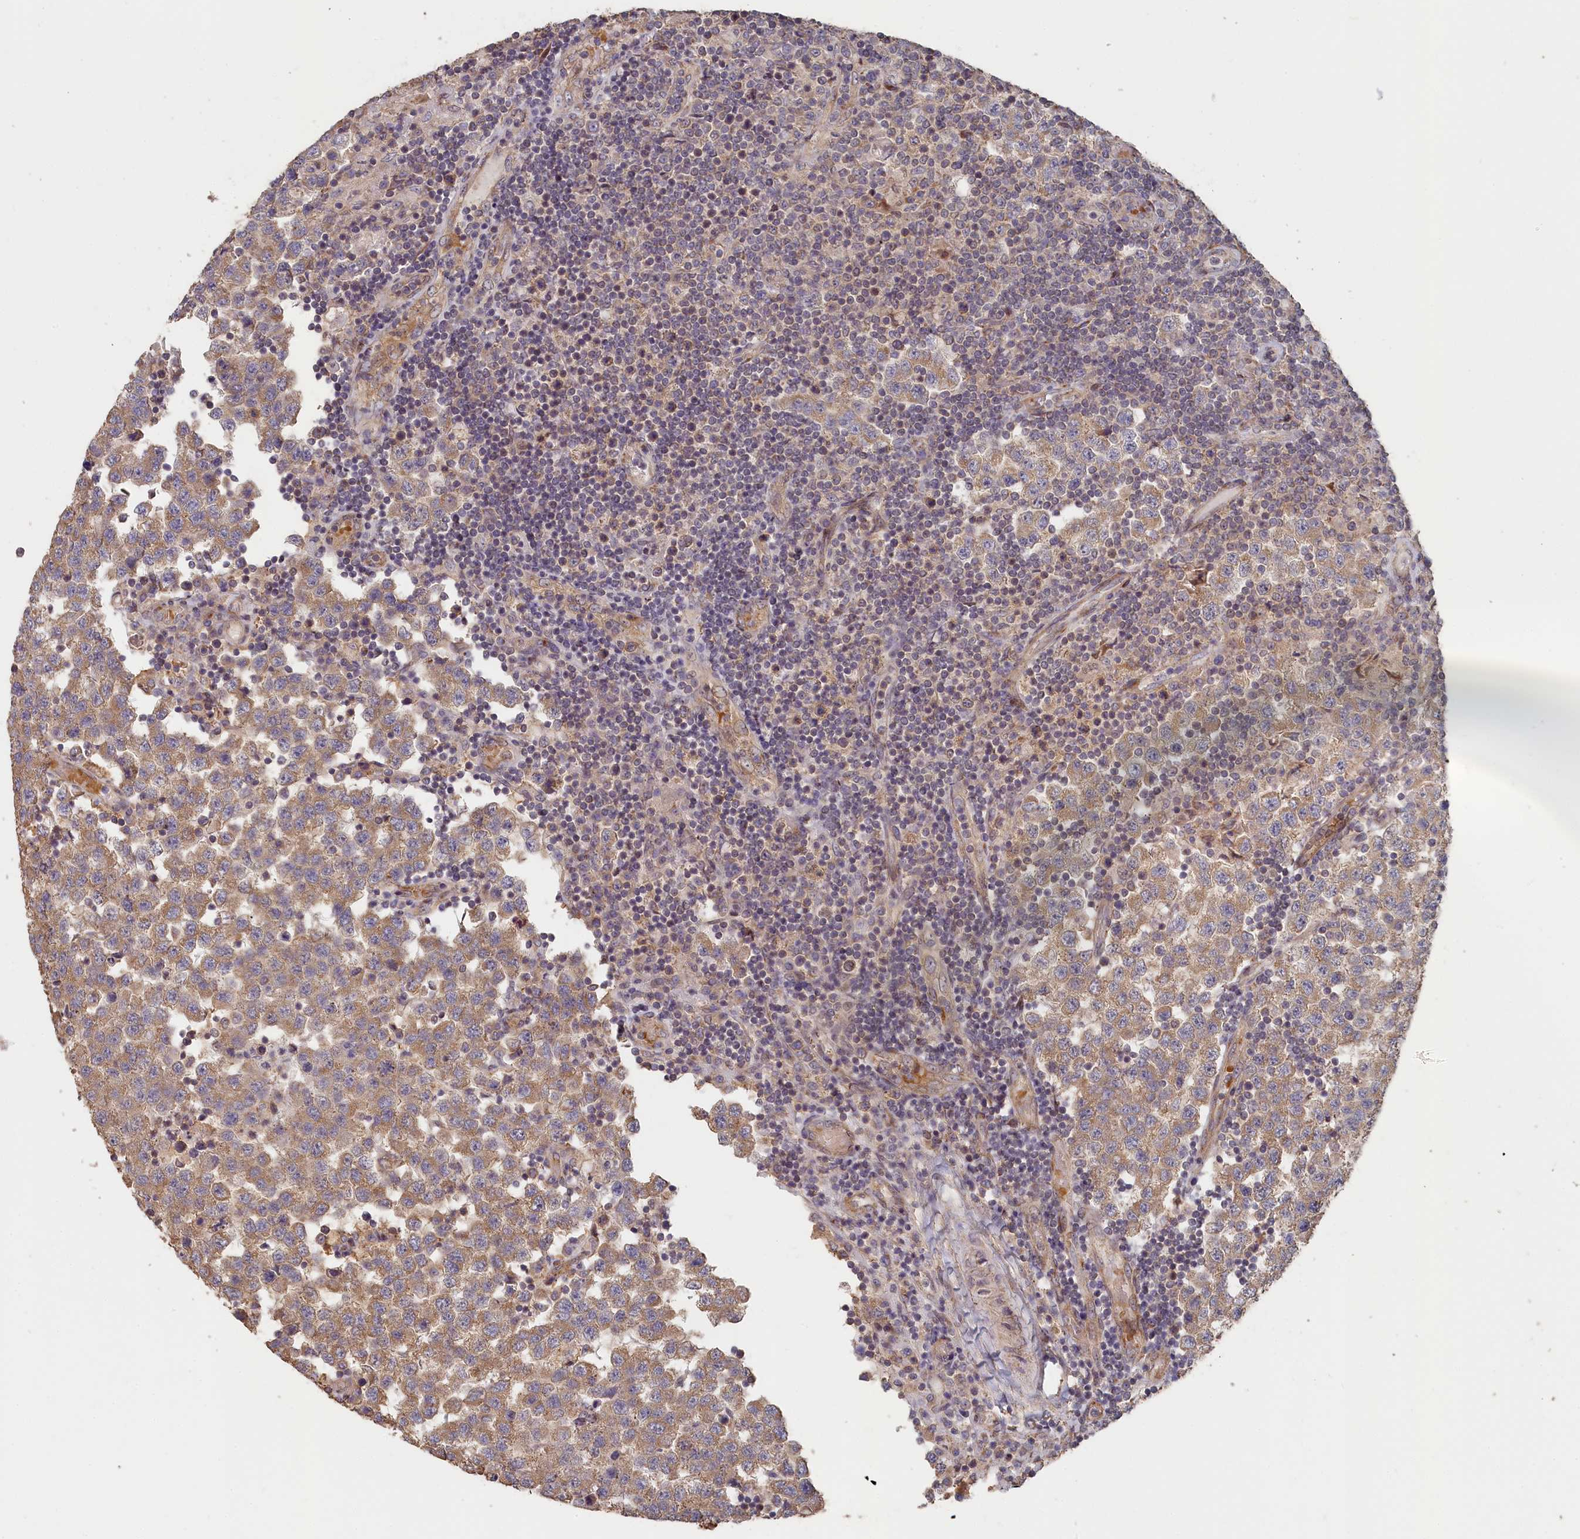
{"staining": {"intensity": "moderate", "quantity": ">75%", "location": "cytoplasmic/membranous"}, "tissue": "testis cancer", "cell_type": "Tumor cells", "image_type": "cancer", "snomed": [{"axis": "morphology", "description": "Seminoma, NOS"}, {"axis": "topography", "description": "Testis"}], "caption": "Moderate cytoplasmic/membranous positivity for a protein is seen in about >75% of tumor cells of testis cancer using immunohistochemistry (IHC).", "gene": "STX16", "patient": {"sex": "male", "age": 34}}